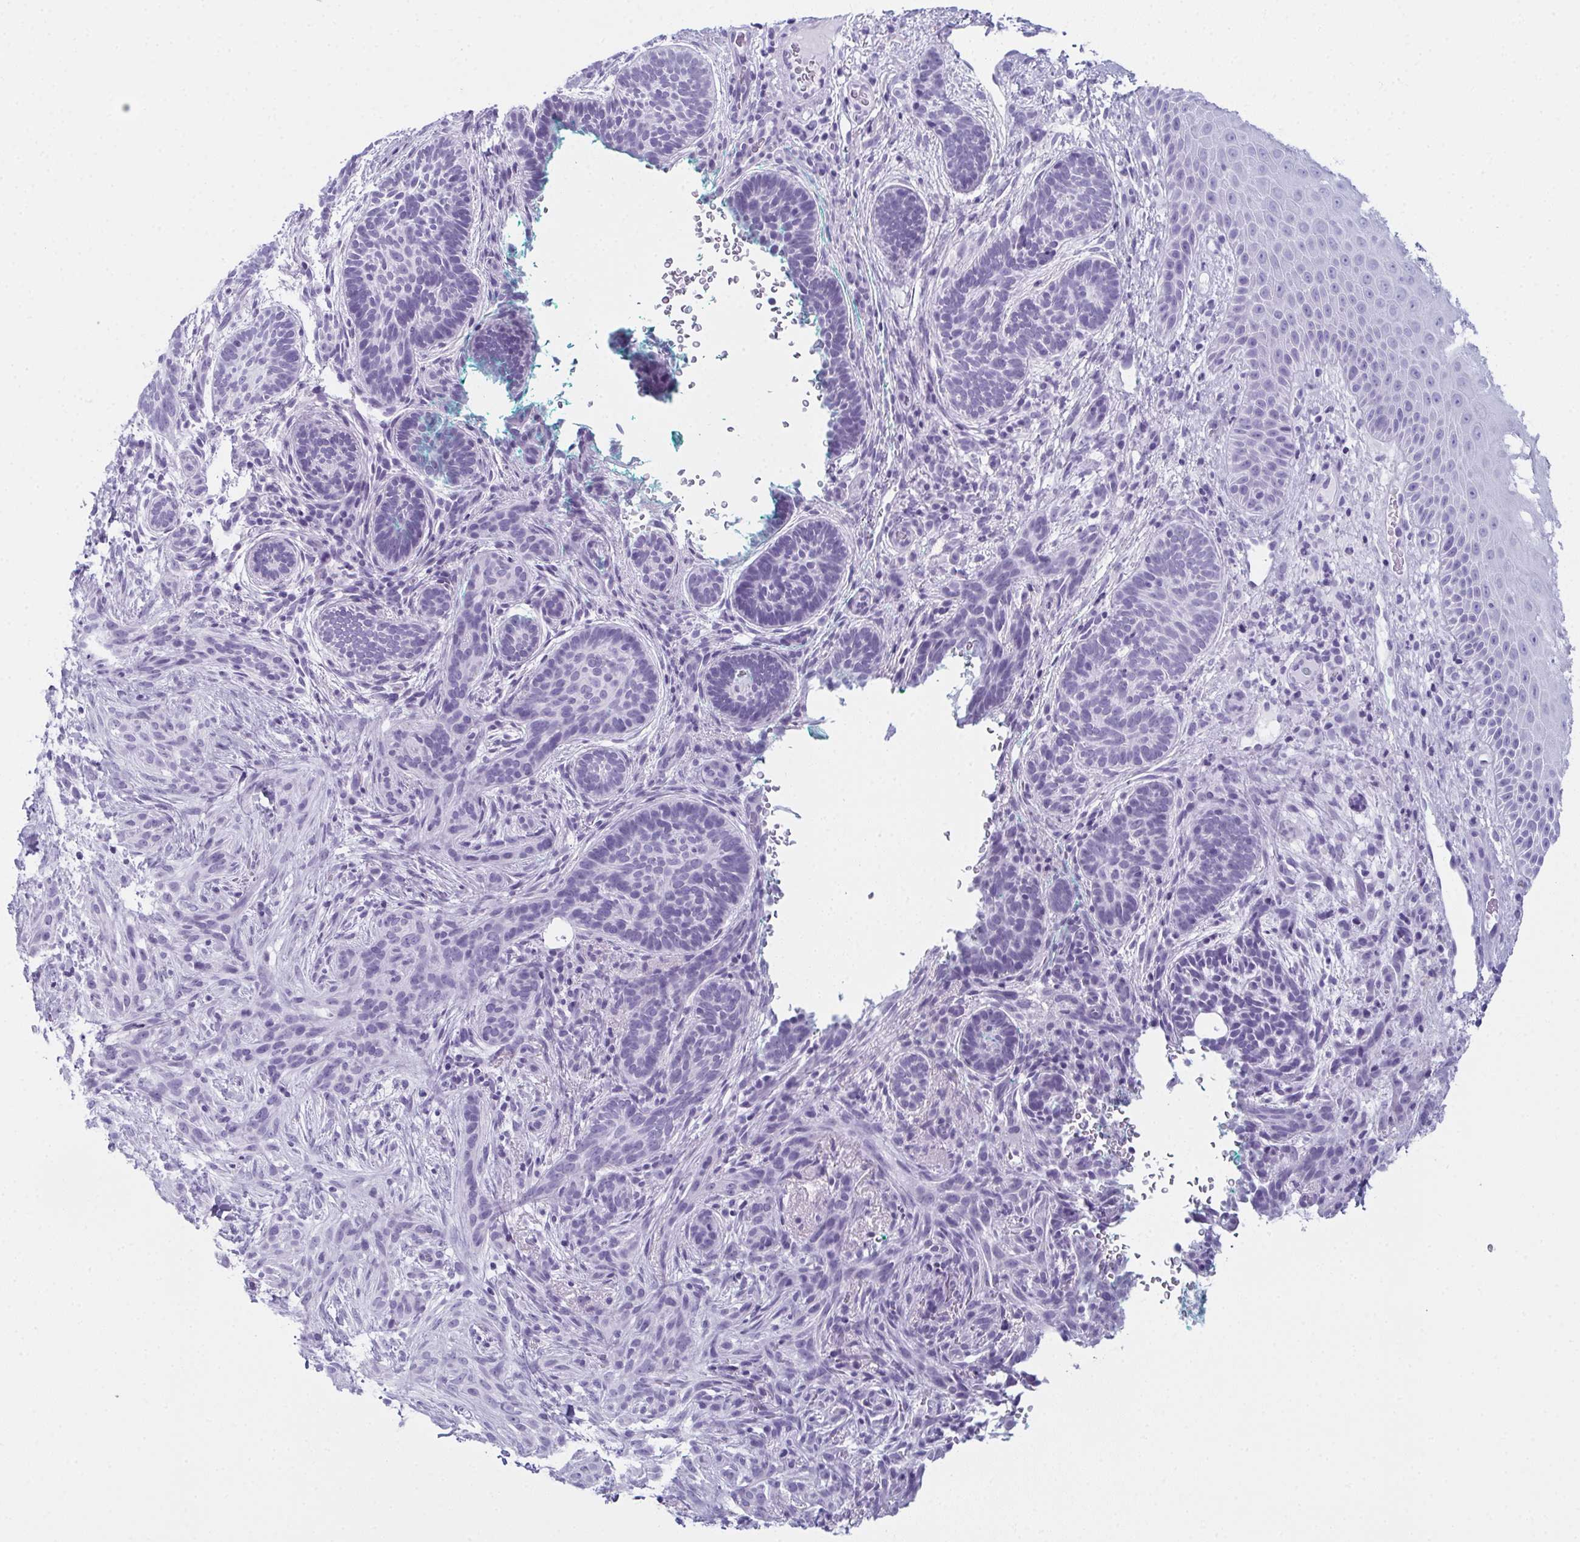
{"staining": {"intensity": "negative", "quantity": "none", "location": "none"}, "tissue": "skin cancer", "cell_type": "Tumor cells", "image_type": "cancer", "snomed": [{"axis": "morphology", "description": "Basal cell carcinoma"}, {"axis": "topography", "description": "Skin"}], "caption": "The immunohistochemistry (IHC) micrograph has no significant expression in tumor cells of skin basal cell carcinoma tissue.", "gene": "ENKUR", "patient": {"sex": "male", "age": 63}}